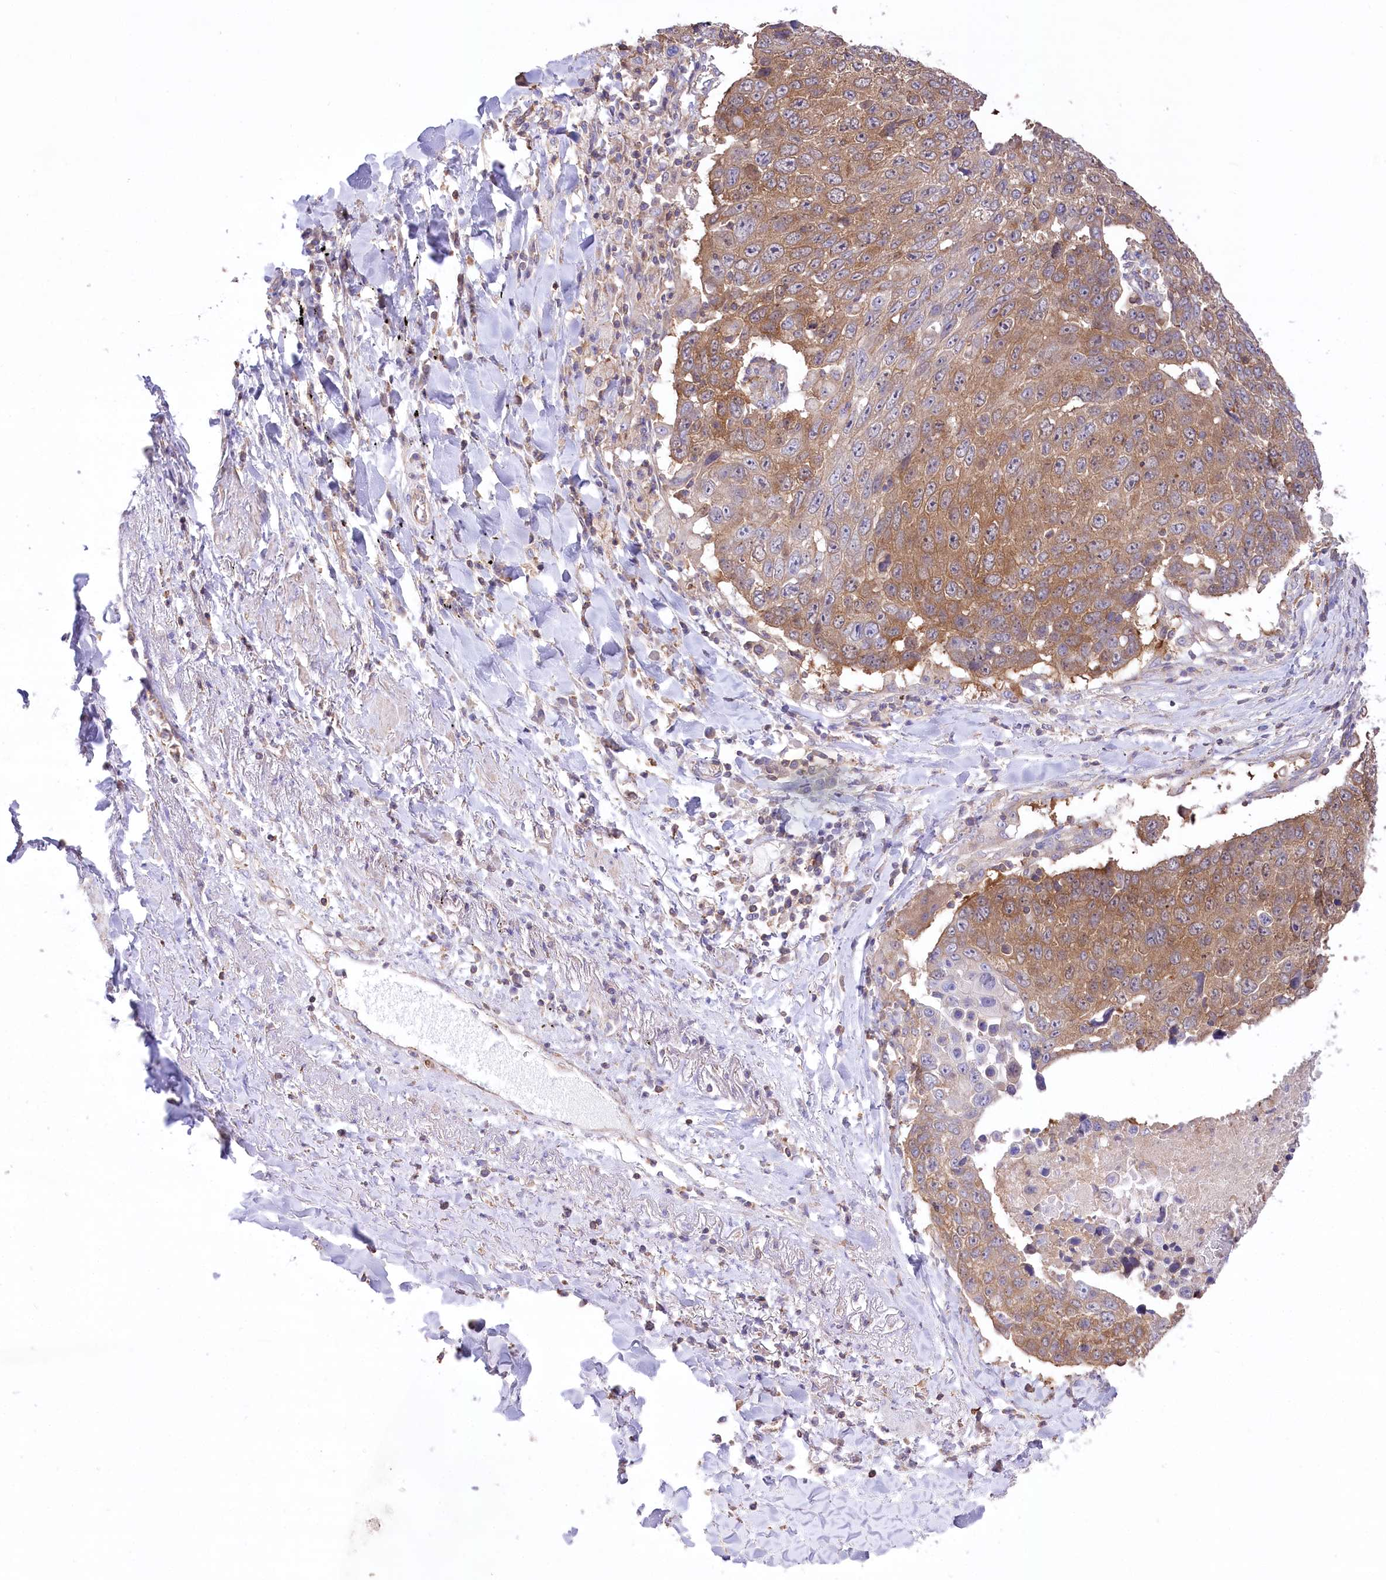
{"staining": {"intensity": "moderate", "quantity": ">75%", "location": "cytoplasmic/membranous"}, "tissue": "lung cancer", "cell_type": "Tumor cells", "image_type": "cancer", "snomed": [{"axis": "morphology", "description": "Squamous cell carcinoma, NOS"}, {"axis": "topography", "description": "Lung"}], "caption": "The histopathology image demonstrates immunohistochemical staining of lung squamous cell carcinoma. There is moderate cytoplasmic/membranous positivity is identified in approximately >75% of tumor cells.", "gene": "UMPS", "patient": {"sex": "male", "age": 66}}